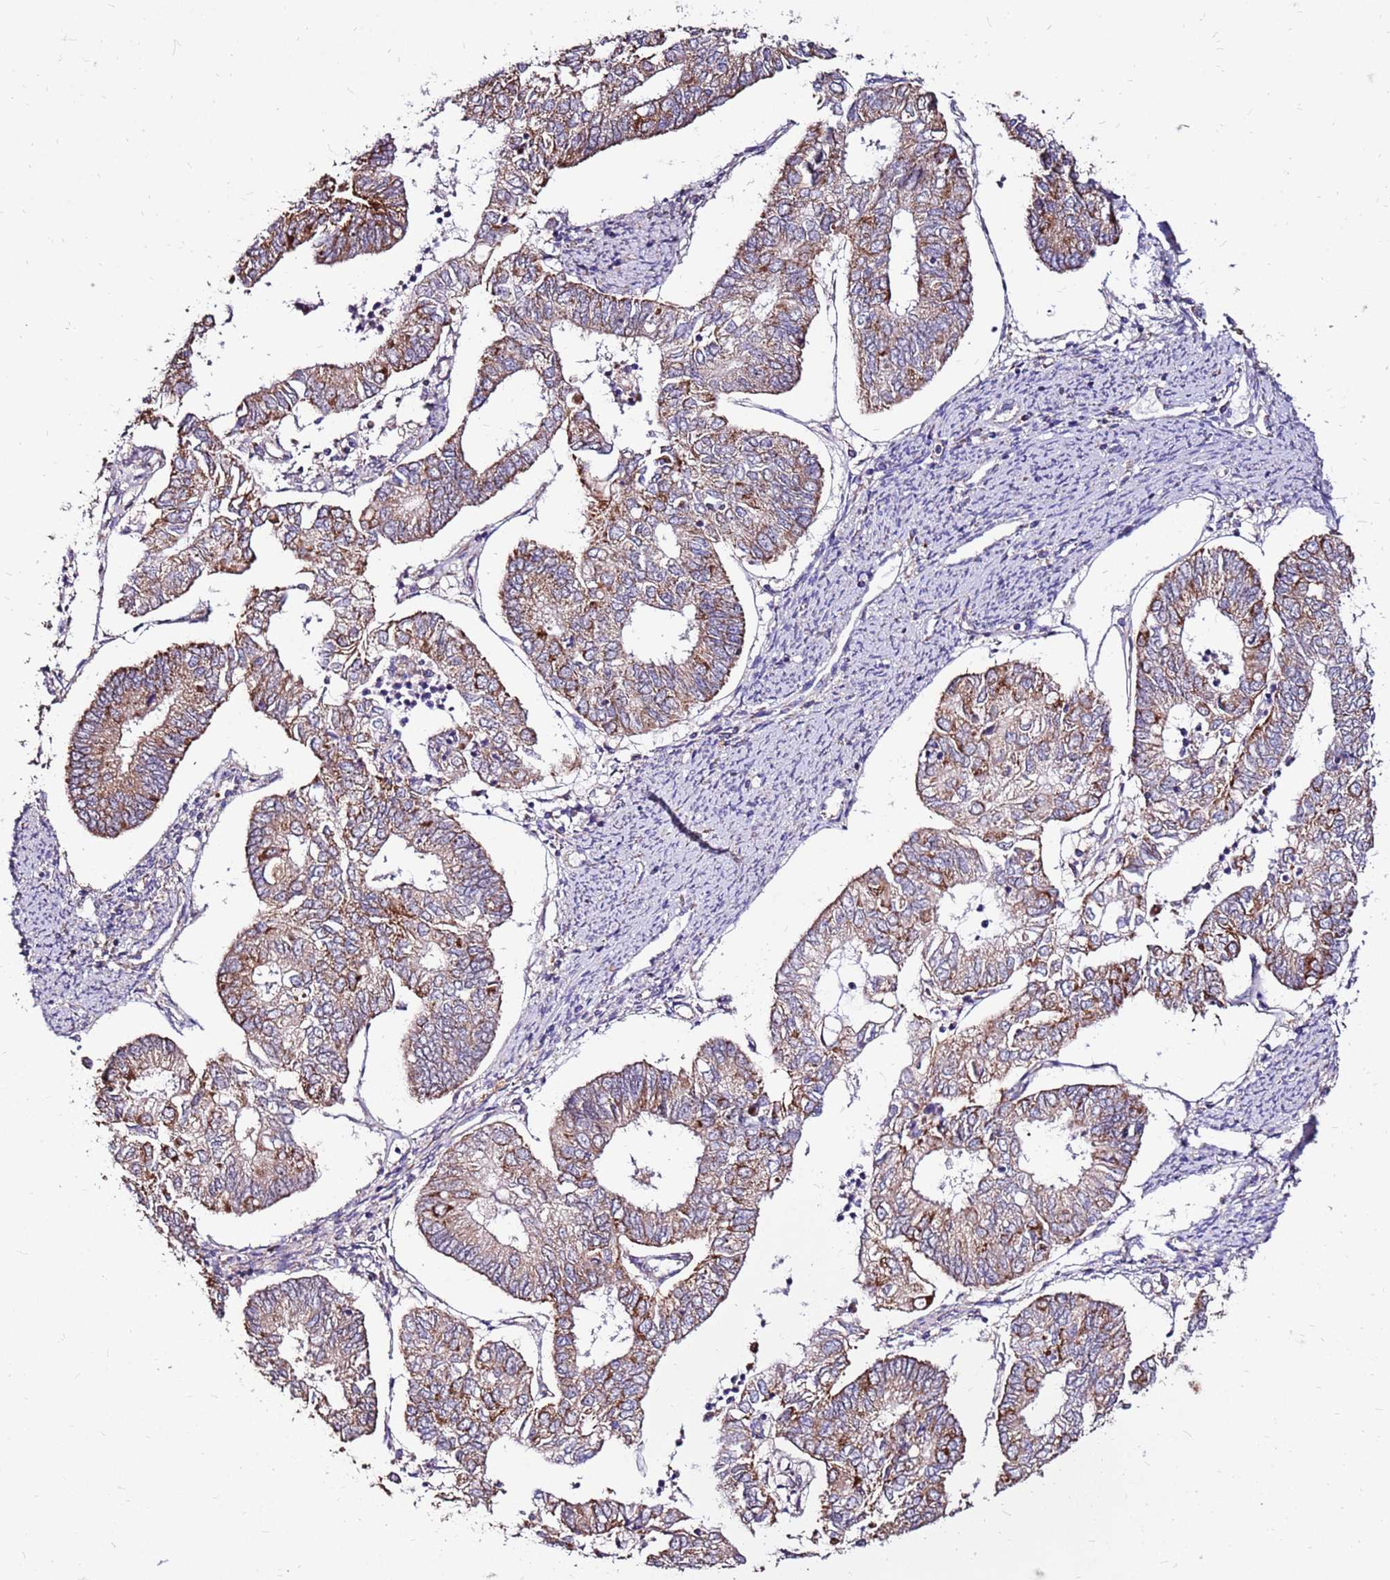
{"staining": {"intensity": "moderate", "quantity": ">75%", "location": "cytoplasmic/membranous"}, "tissue": "endometrial cancer", "cell_type": "Tumor cells", "image_type": "cancer", "snomed": [{"axis": "morphology", "description": "Adenocarcinoma, NOS"}, {"axis": "topography", "description": "Endometrium"}], "caption": "Endometrial cancer was stained to show a protein in brown. There is medium levels of moderate cytoplasmic/membranous expression in approximately >75% of tumor cells. (Brightfield microscopy of DAB IHC at high magnification).", "gene": "SPSB3", "patient": {"sex": "female", "age": 68}}